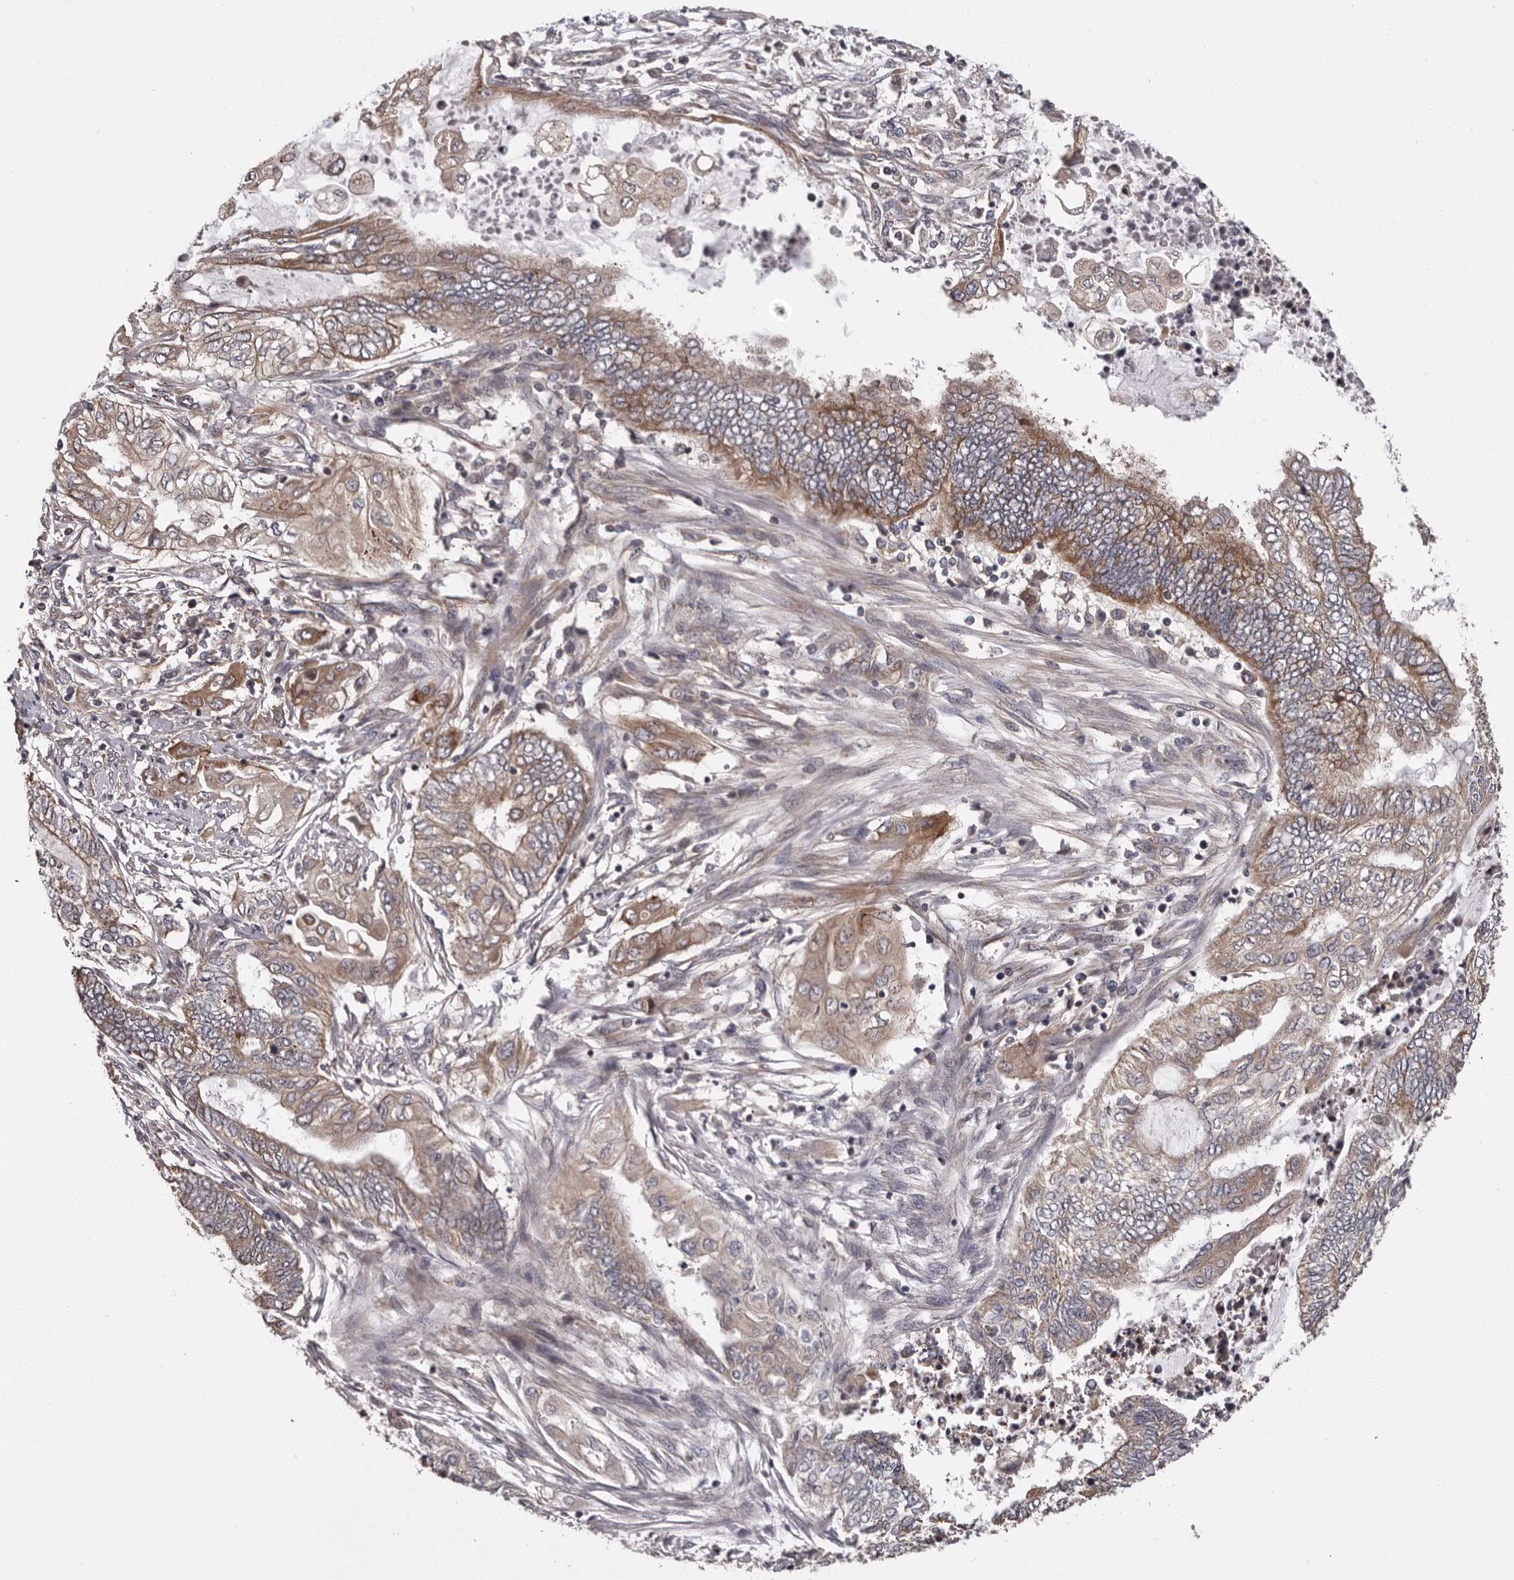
{"staining": {"intensity": "moderate", "quantity": "25%-75%", "location": "cytoplasmic/membranous"}, "tissue": "endometrial cancer", "cell_type": "Tumor cells", "image_type": "cancer", "snomed": [{"axis": "morphology", "description": "Adenocarcinoma, NOS"}, {"axis": "topography", "description": "Uterus"}, {"axis": "topography", "description": "Endometrium"}], "caption": "Endometrial cancer (adenocarcinoma) stained with a brown dye demonstrates moderate cytoplasmic/membranous positive staining in approximately 25%-75% of tumor cells.", "gene": "VPS37A", "patient": {"sex": "female", "age": 70}}